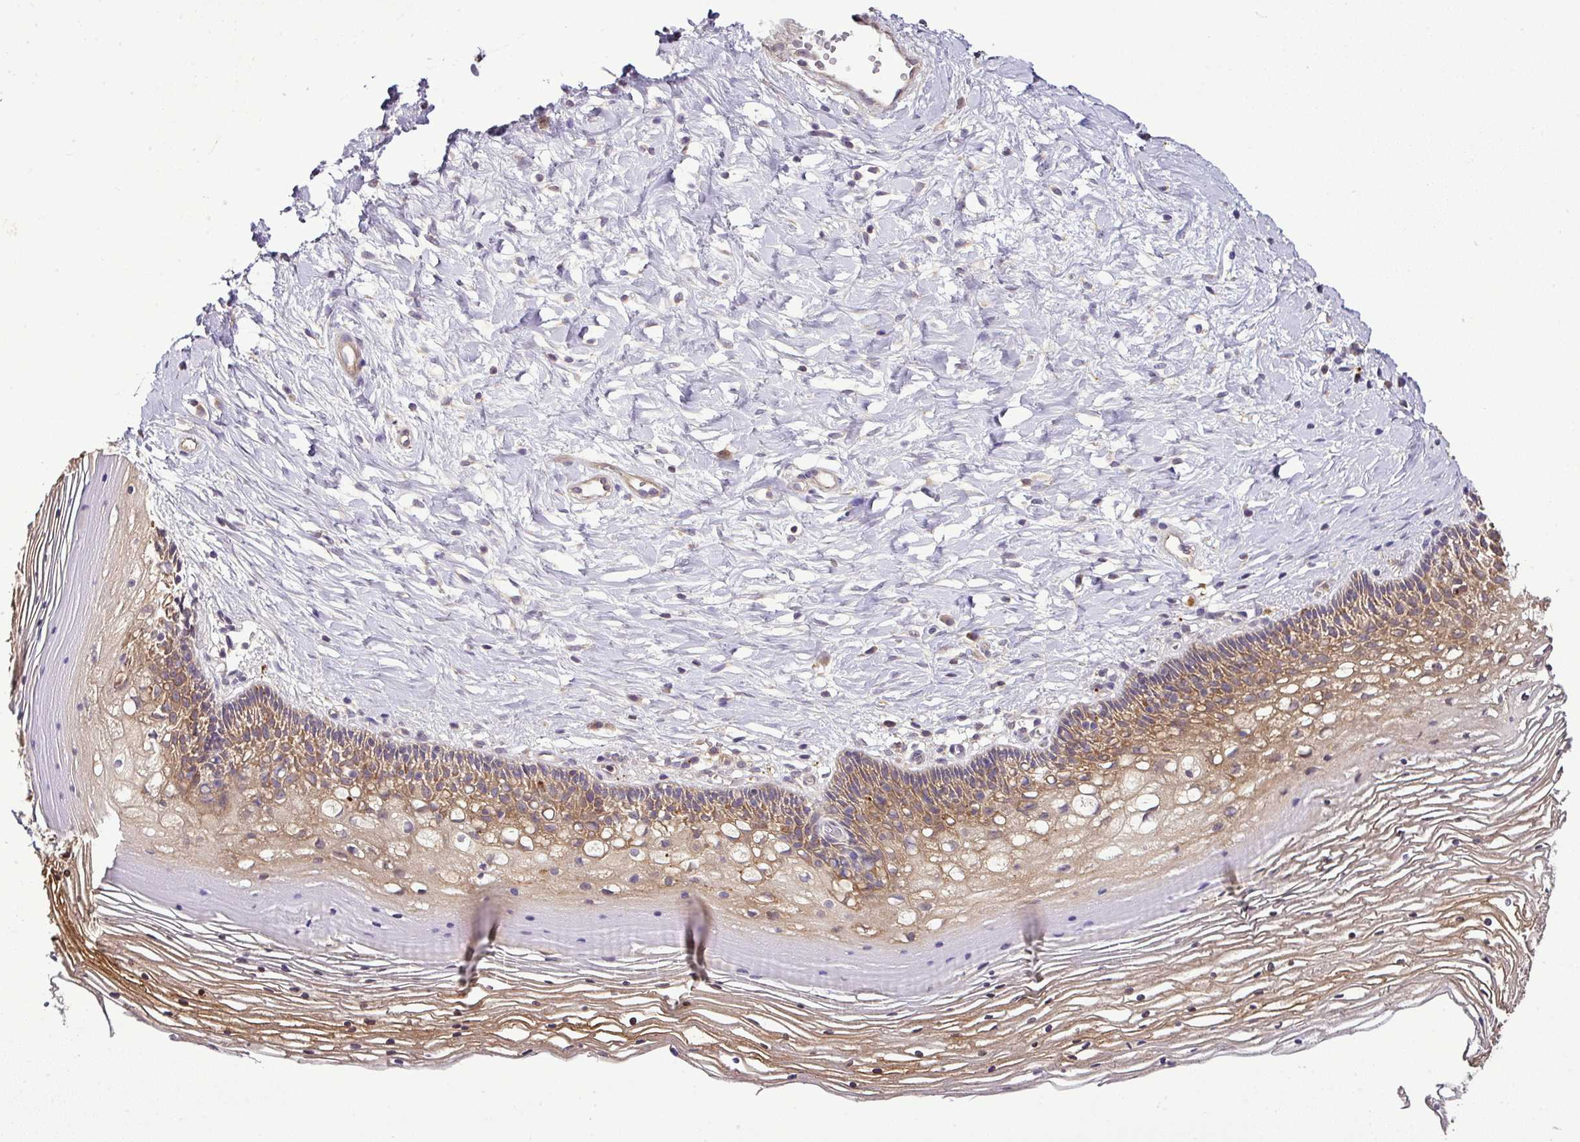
{"staining": {"intensity": "moderate", "quantity": "25%-75%", "location": "cytoplasmic/membranous"}, "tissue": "cervix", "cell_type": "Glandular cells", "image_type": "normal", "snomed": [{"axis": "morphology", "description": "Normal tissue, NOS"}, {"axis": "topography", "description": "Cervix"}], "caption": "Protein analysis of unremarkable cervix exhibits moderate cytoplasmic/membranous expression in approximately 25%-75% of glandular cells.", "gene": "TMEM107", "patient": {"sex": "female", "age": 36}}